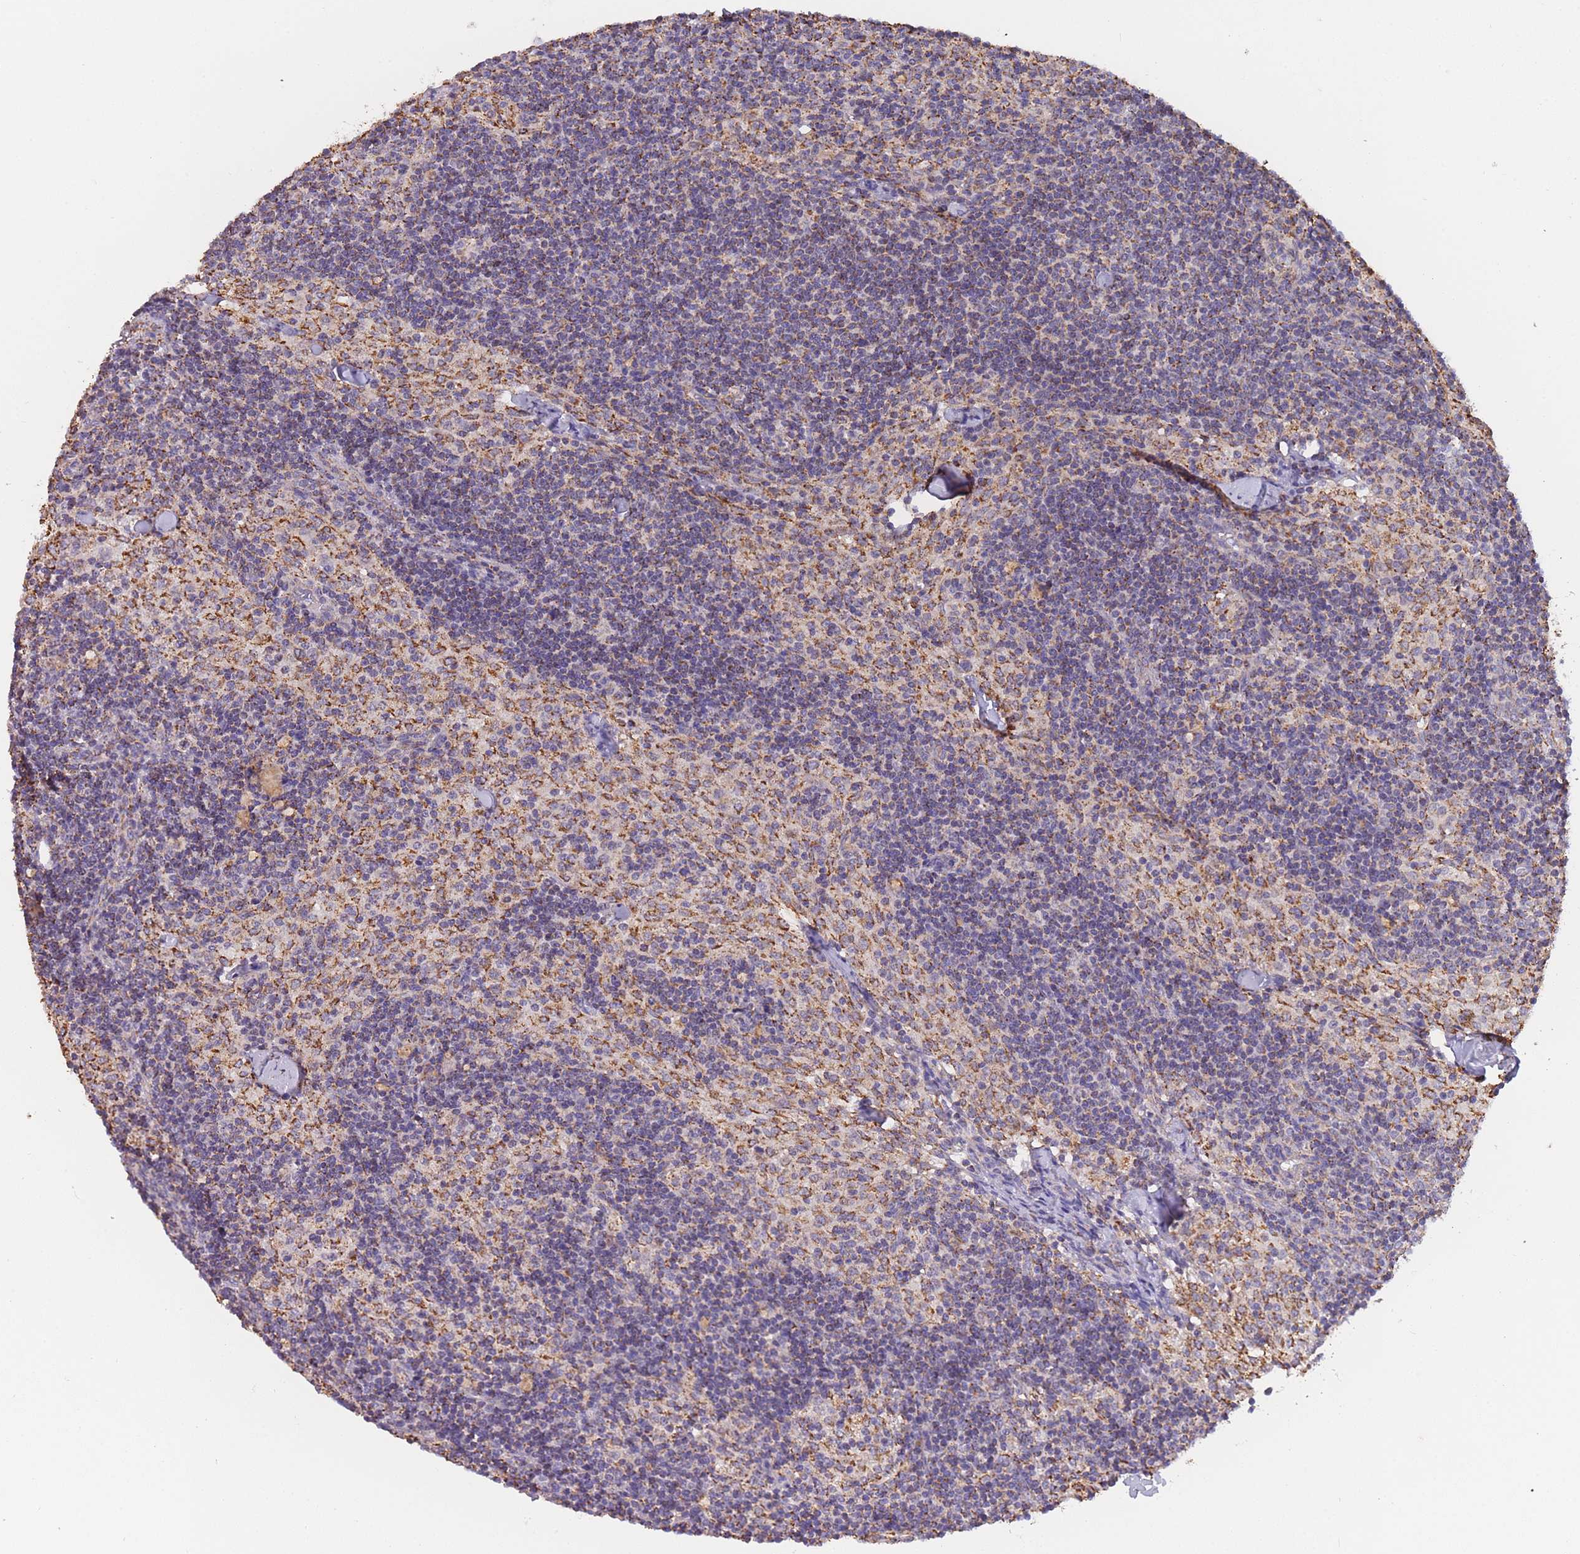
{"staining": {"intensity": "moderate", "quantity": "<25%", "location": "cytoplasmic/membranous"}, "tissue": "lymph node", "cell_type": "Non-germinal center cells", "image_type": "normal", "snomed": [{"axis": "morphology", "description": "Normal tissue, NOS"}, {"axis": "topography", "description": "Lymph node"}], "caption": "High-power microscopy captured an immunohistochemistry (IHC) histopathology image of normal lymph node, revealing moderate cytoplasmic/membranous staining in about <25% of non-germinal center cells.", "gene": "MRPL17", "patient": {"sex": "female", "age": 42}}